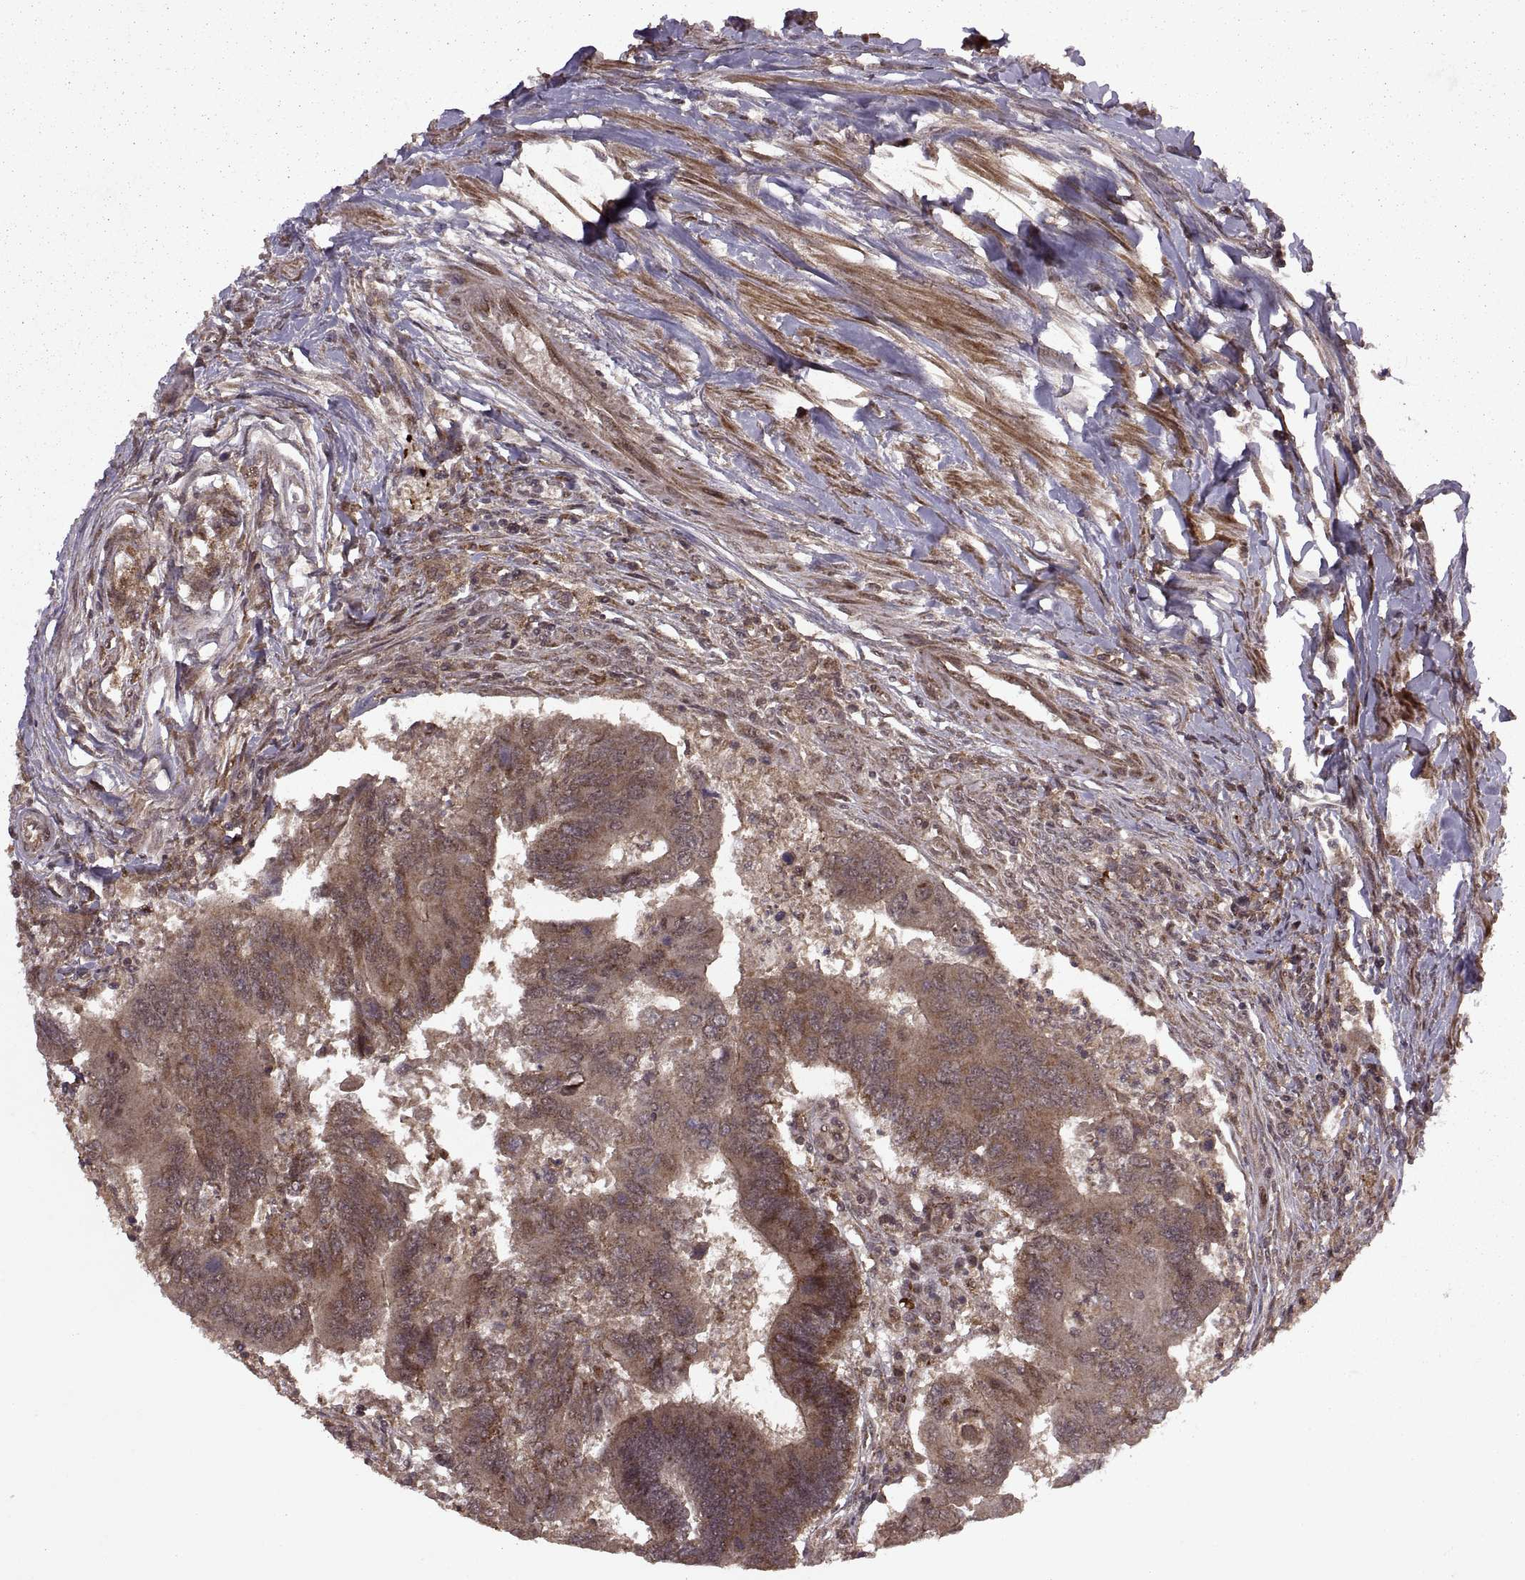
{"staining": {"intensity": "moderate", "quantity": ">75%", "location": "cytoplasmic/membranous"}, "tissue": "colorectal cancer", "cell_type": "Tumor cells", "image_type": "cancer", "snomed": [{"axis": "morphology", "description": "Adenocarcinoma, NOS"}, {"axis": "topography", "description": "Colon"}], "caption": "Colorectal cancer was stained to show a protein in brown. There is medium levels of moderate cytoplasmic/membranous staining in about >75% of tumor cells.", "gene": "PTOV1", "patient": {"sex": "female", "age": 67}}